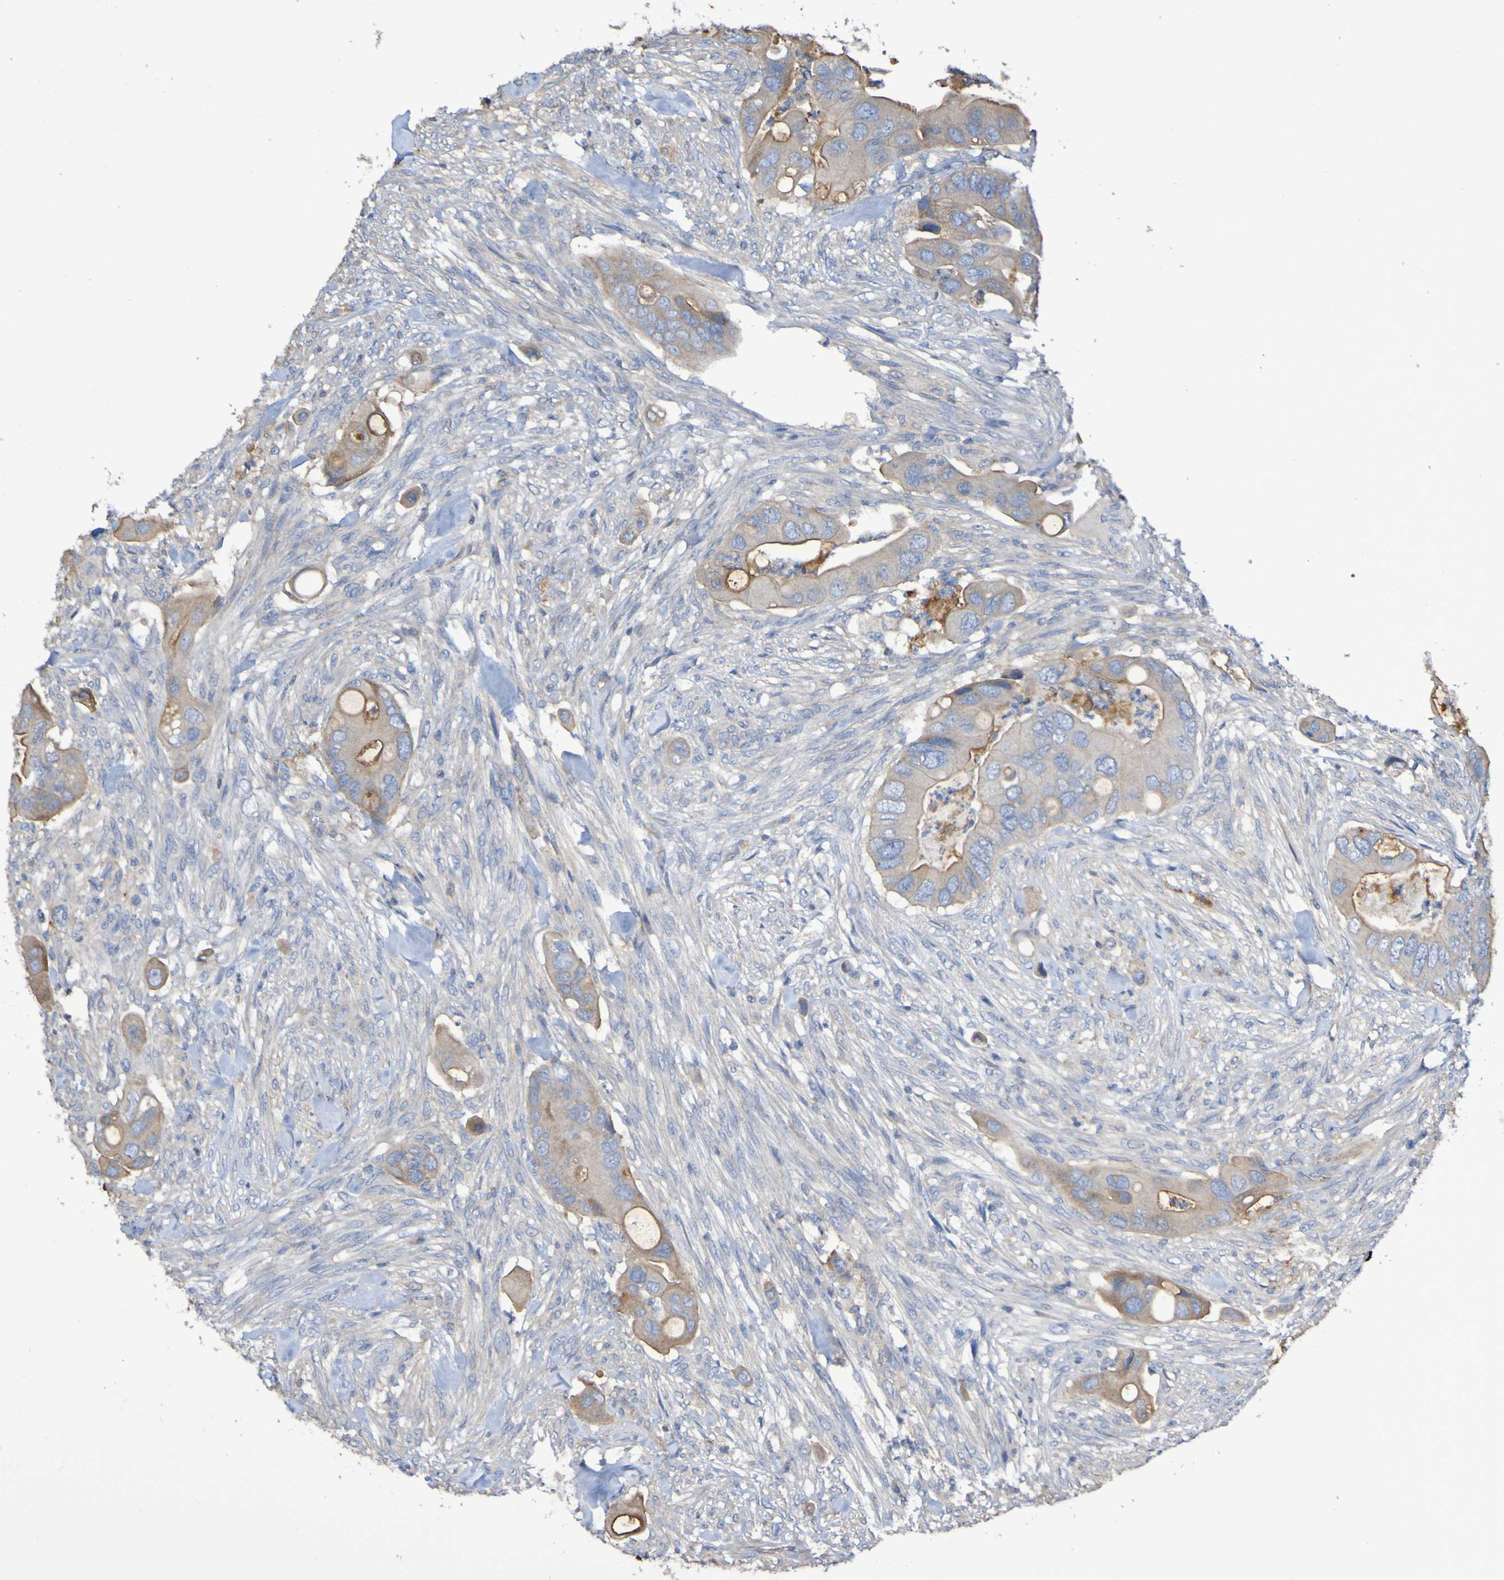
{"staining": {"intensity": "moderate", "quantity": "25%-75%", "location": "cytoplasmic/membranous"}, "tissue": "colorectal cancer", "cell_type": "Tumor cells", "image_type": "cancer", "snomed": [{"axis": "morphology", "description": "Adenocarcinoma, NOS"}, {"axis": "topography", "description": "Rectum"}], "caption": "High-power microscopy captured an immunohistochemistry photomicrograph of colorectal adenocarcinoma, revealing moderate cytoplasmic/membranous expression in about 25%-75% of tumor cells.", "gene": "SYNJ1", "patient": {"sex": "female", "age": 57}}